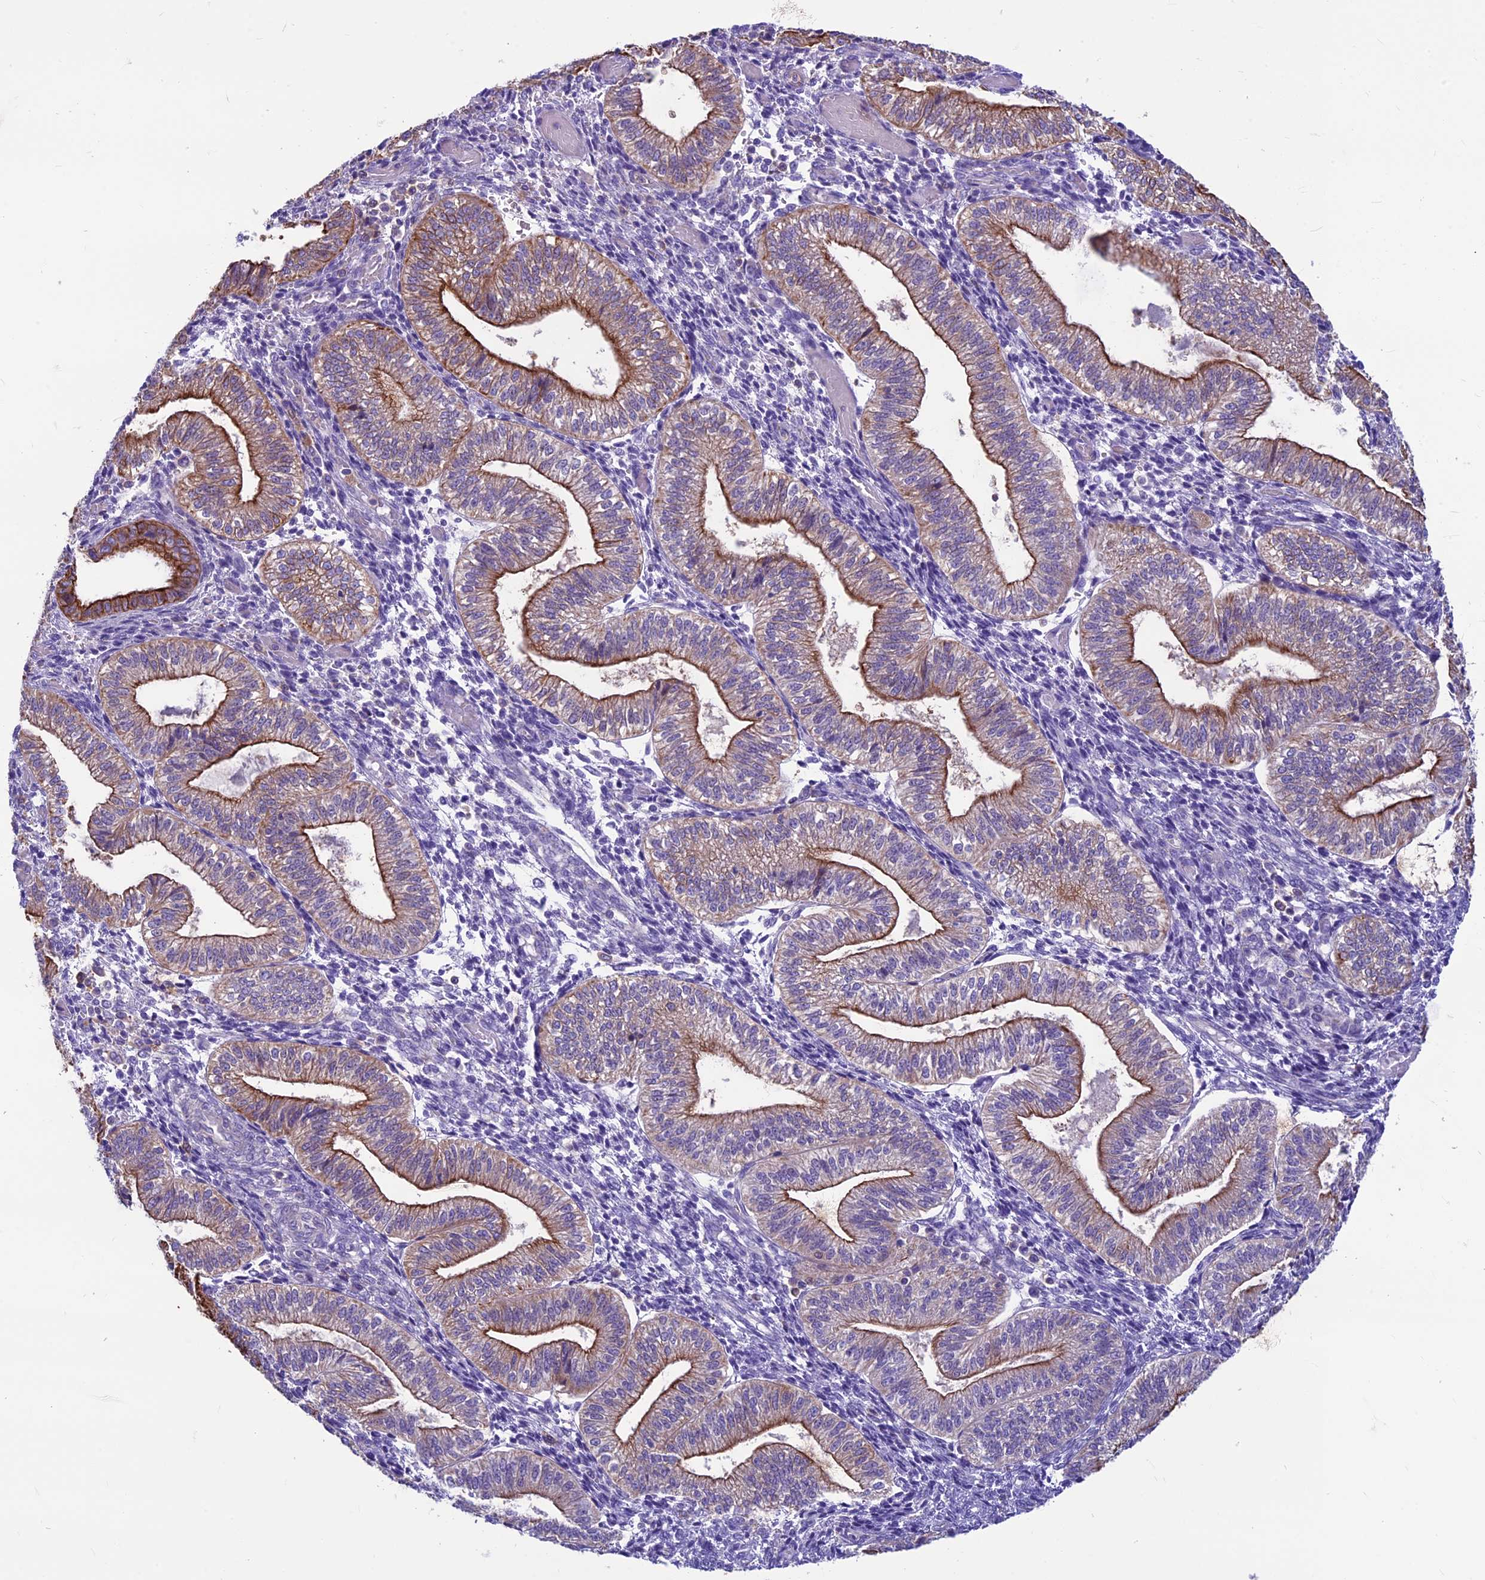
{"staining": {"intensity": "negative", "quantity": "none", "location": "none"}, "tissue": "endometrium", "cell_type": "Cells in endometrial stroma", "image_type": "normal", "snomed": [{"axis": "morphology", "description": "Normal tissue, NOS"}, {"axis": "topography", "description": "Endometrium"}], "caption": "IHC of normal endometrium reveals no expression in cells in endometrial stroma.", "gene": "CDAN1", "patient": {"sex": "female", "age": 34}}